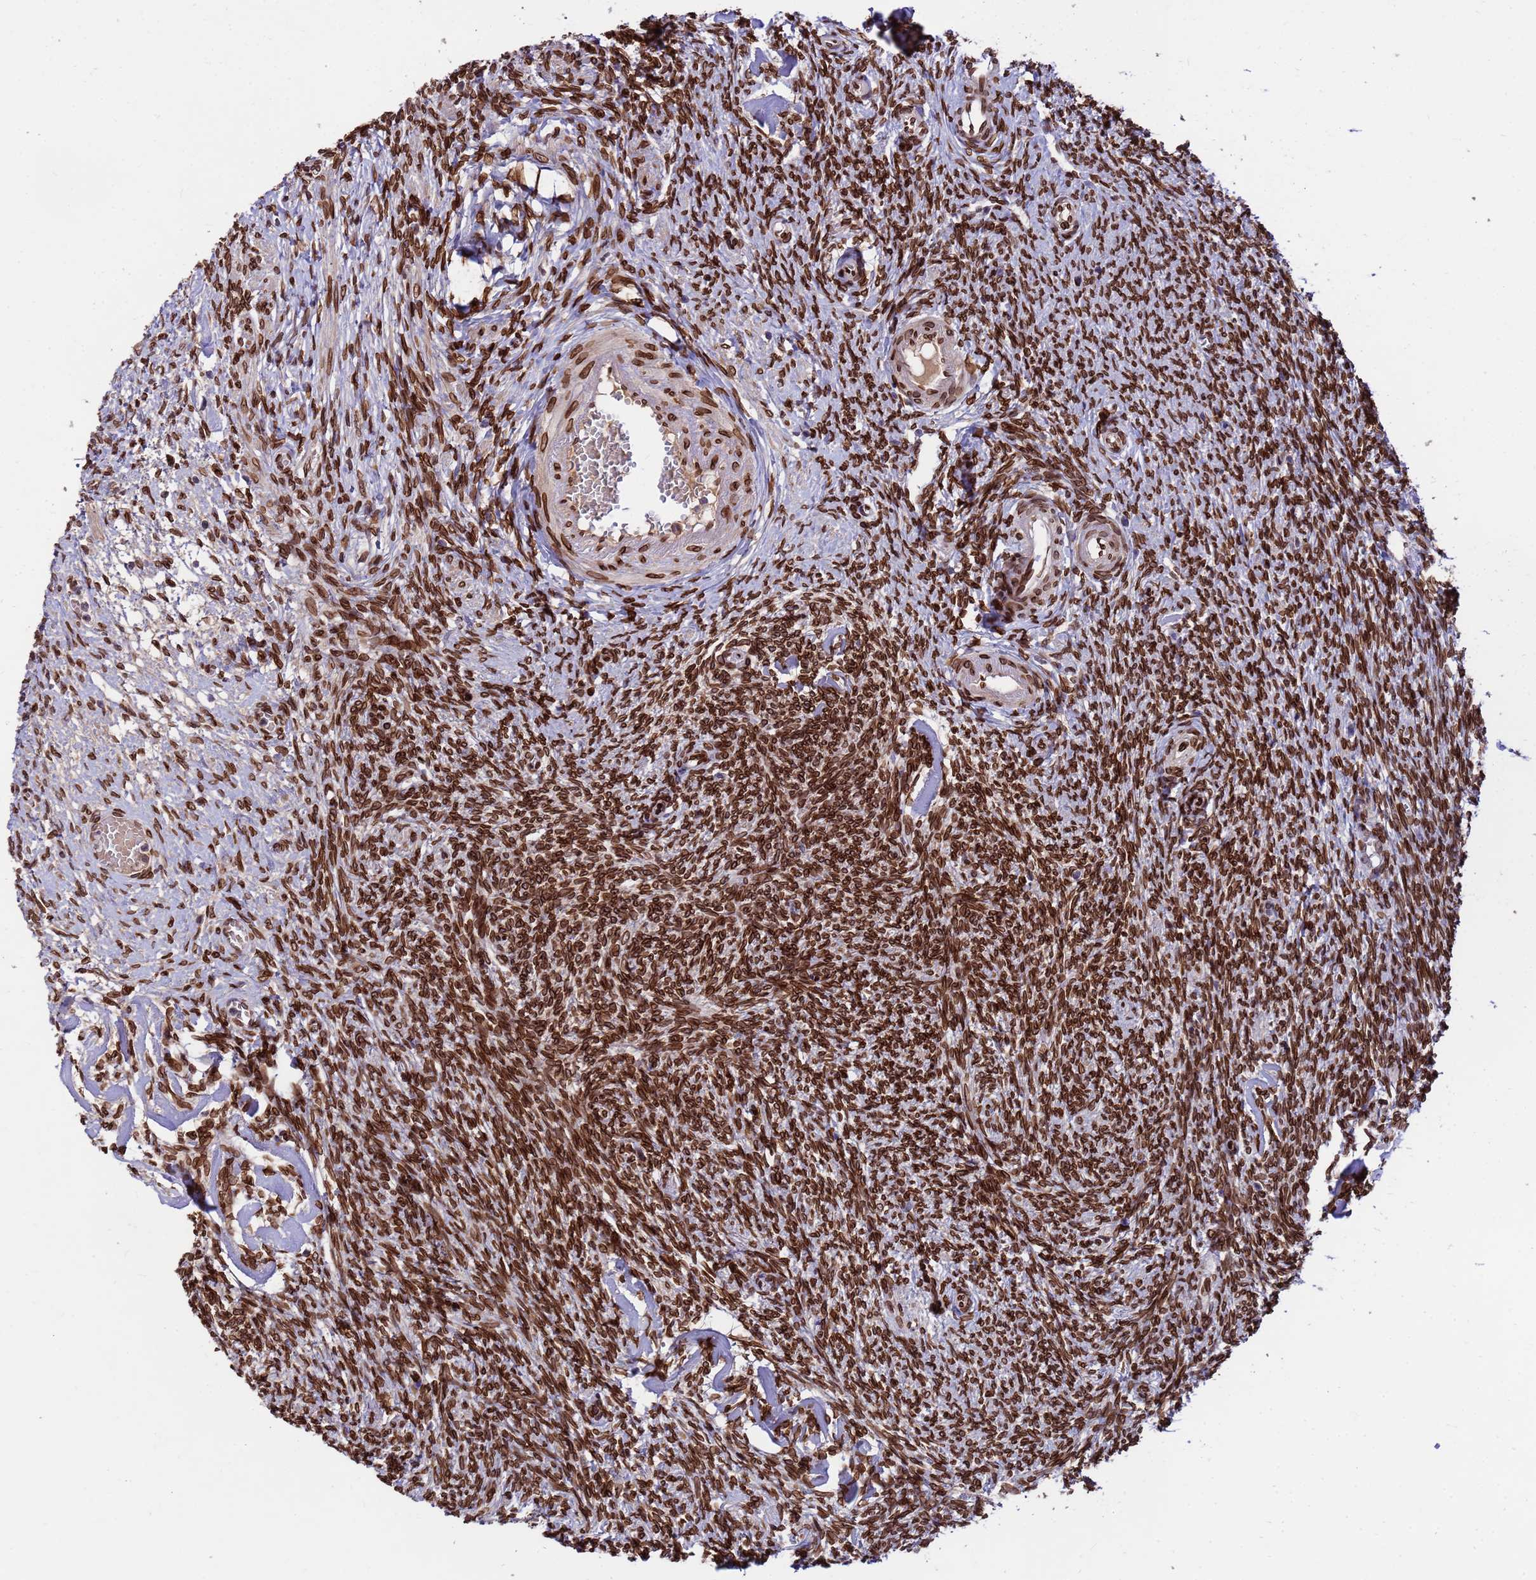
{"staining": {"intensity": "strong", "quantity": "25%-75%", "location": "cytoplasmic/membranous,nuclear"}, "tissue": "ovary", "cell_type": "Ovarian stroma cells", "image_type": "normal", "snomed": [{"axis": "morphology", "description": "Normal tissue, NOS"}, {"axis": "topography", "description": "Ovary"}], "caption": "Immunohistochemistry staining of unremarkable ovary, which shows high levels of strong cytoplasmic/membranous,nuclear staining in approximately 25%-75% of ovarian stroma cells indicating strong cytoplasmic/membranous,nuclear protein positivity. The staining was performed using DAB (brown) for protein detection and nuclei were counterstained in hematoxylin (blue).", "gene": "GPR135", "patient": {"sex": "female", "age": 44}}